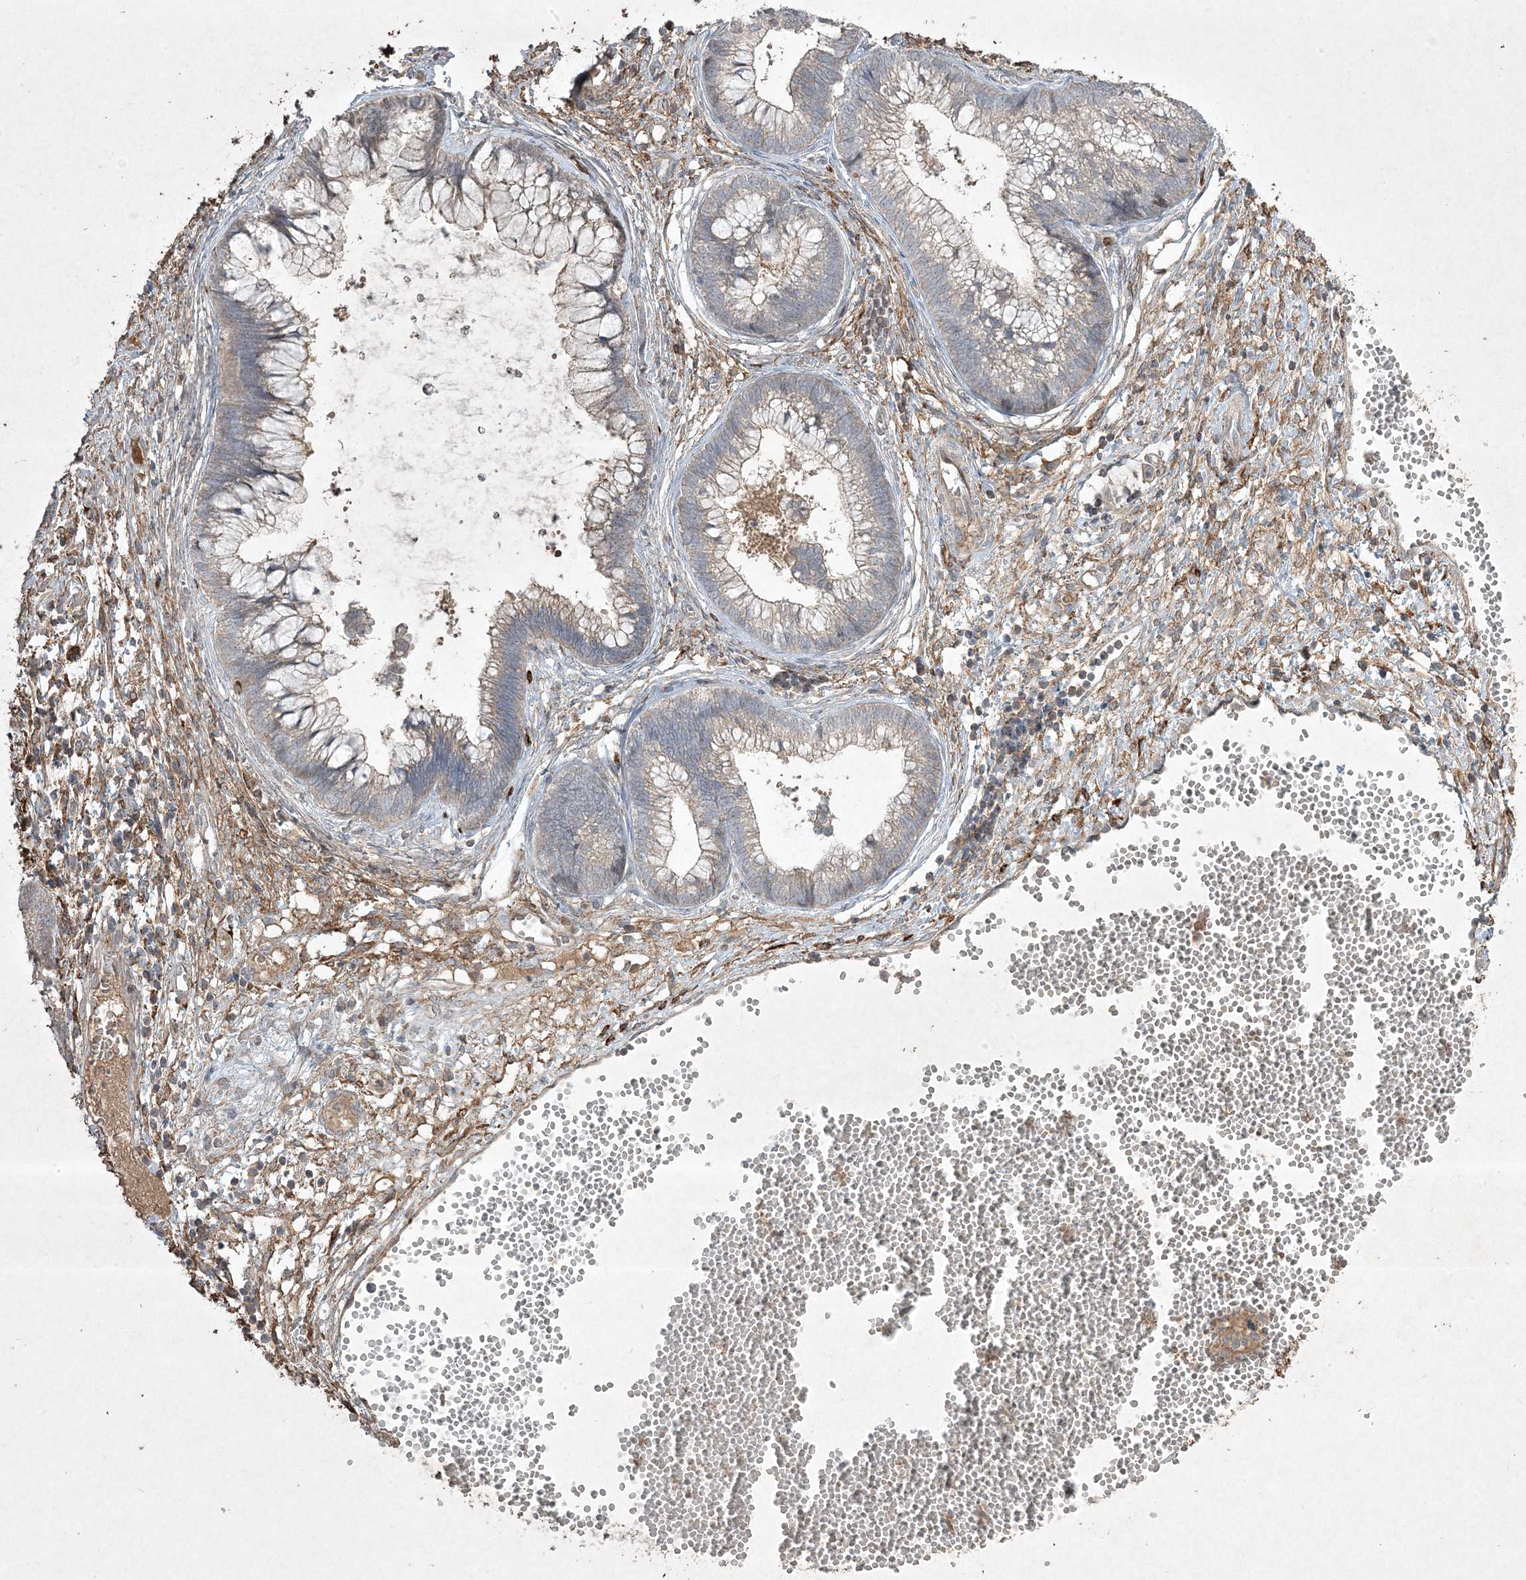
{"staining": {"intensity": "weak", "quantity": "<25%", "location": "cytoplasmic/membranous"}, "tissue": "cervical cancer", "cell_type": "Tumor cells", "image_type": "cancer", "snomed": [{"axis": "morphology", "description": "Adenocarcinoma, NOS"}, {"axis": "topography", "description": "Cervix"}], "caption": "Tumor cells show no significant protein staining in cervical cancer (adenocarcinoma).", "gene": "RGL4", "patient": {"sex": "female", "age": 44}}